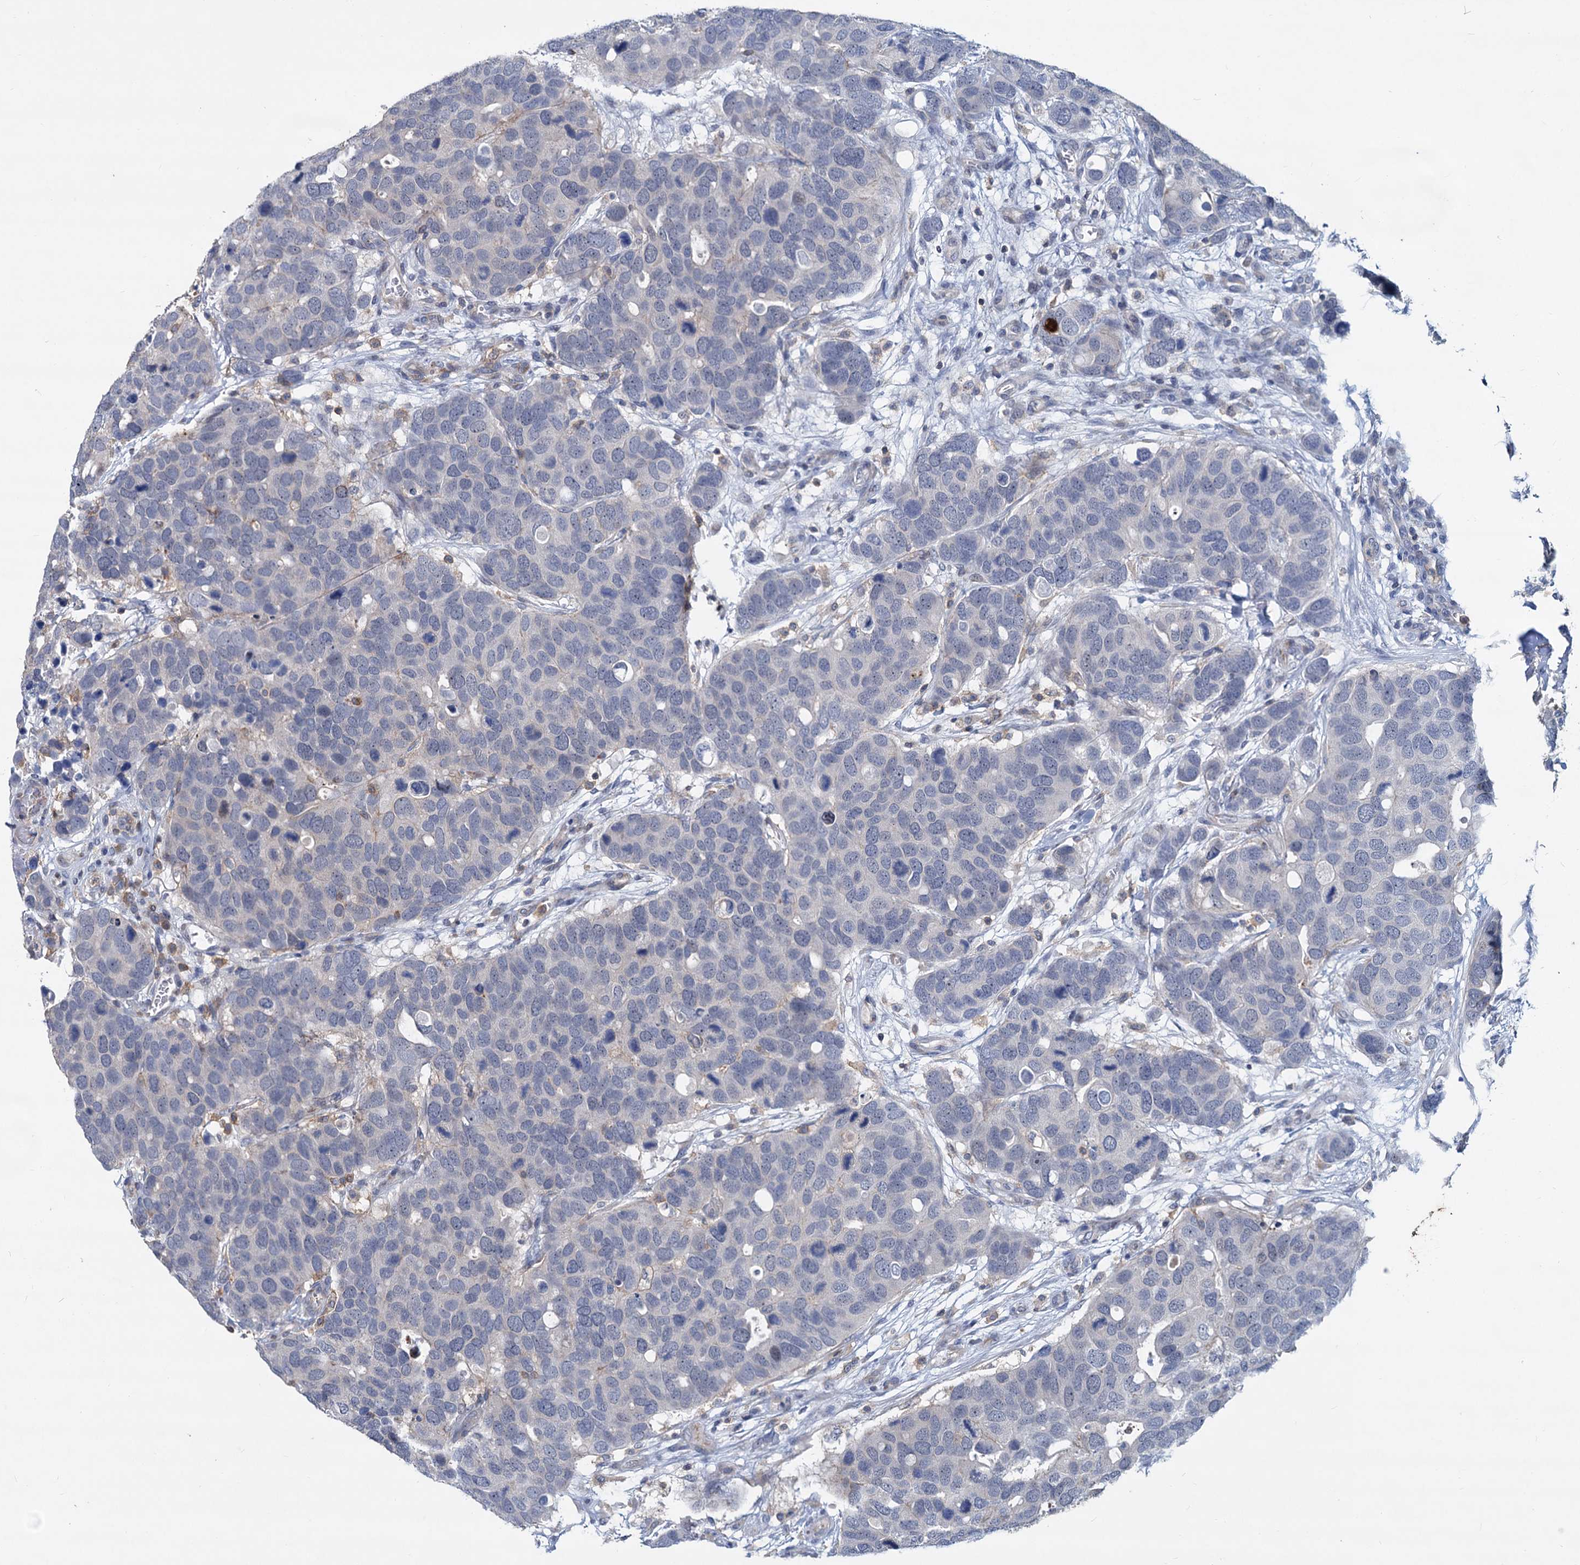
{"staining": {"intensity": "weak", "quantity": "<25%", "location": "nuclear"}, "tissue": "breast cancer", "cell_type": "Tumor cells", "image_type": "cancer", "snomed": [{"axis": "morphology", "description": "Duct carcinoma"}, {"axis": "topography", "description": "Breast"}], "caption": "A photomicrograph of breast cancer stained for a protein shows no brown staining in tumor cells.", "gene": "LRCH4", "patient": {"sex": "female", "age": 83}}